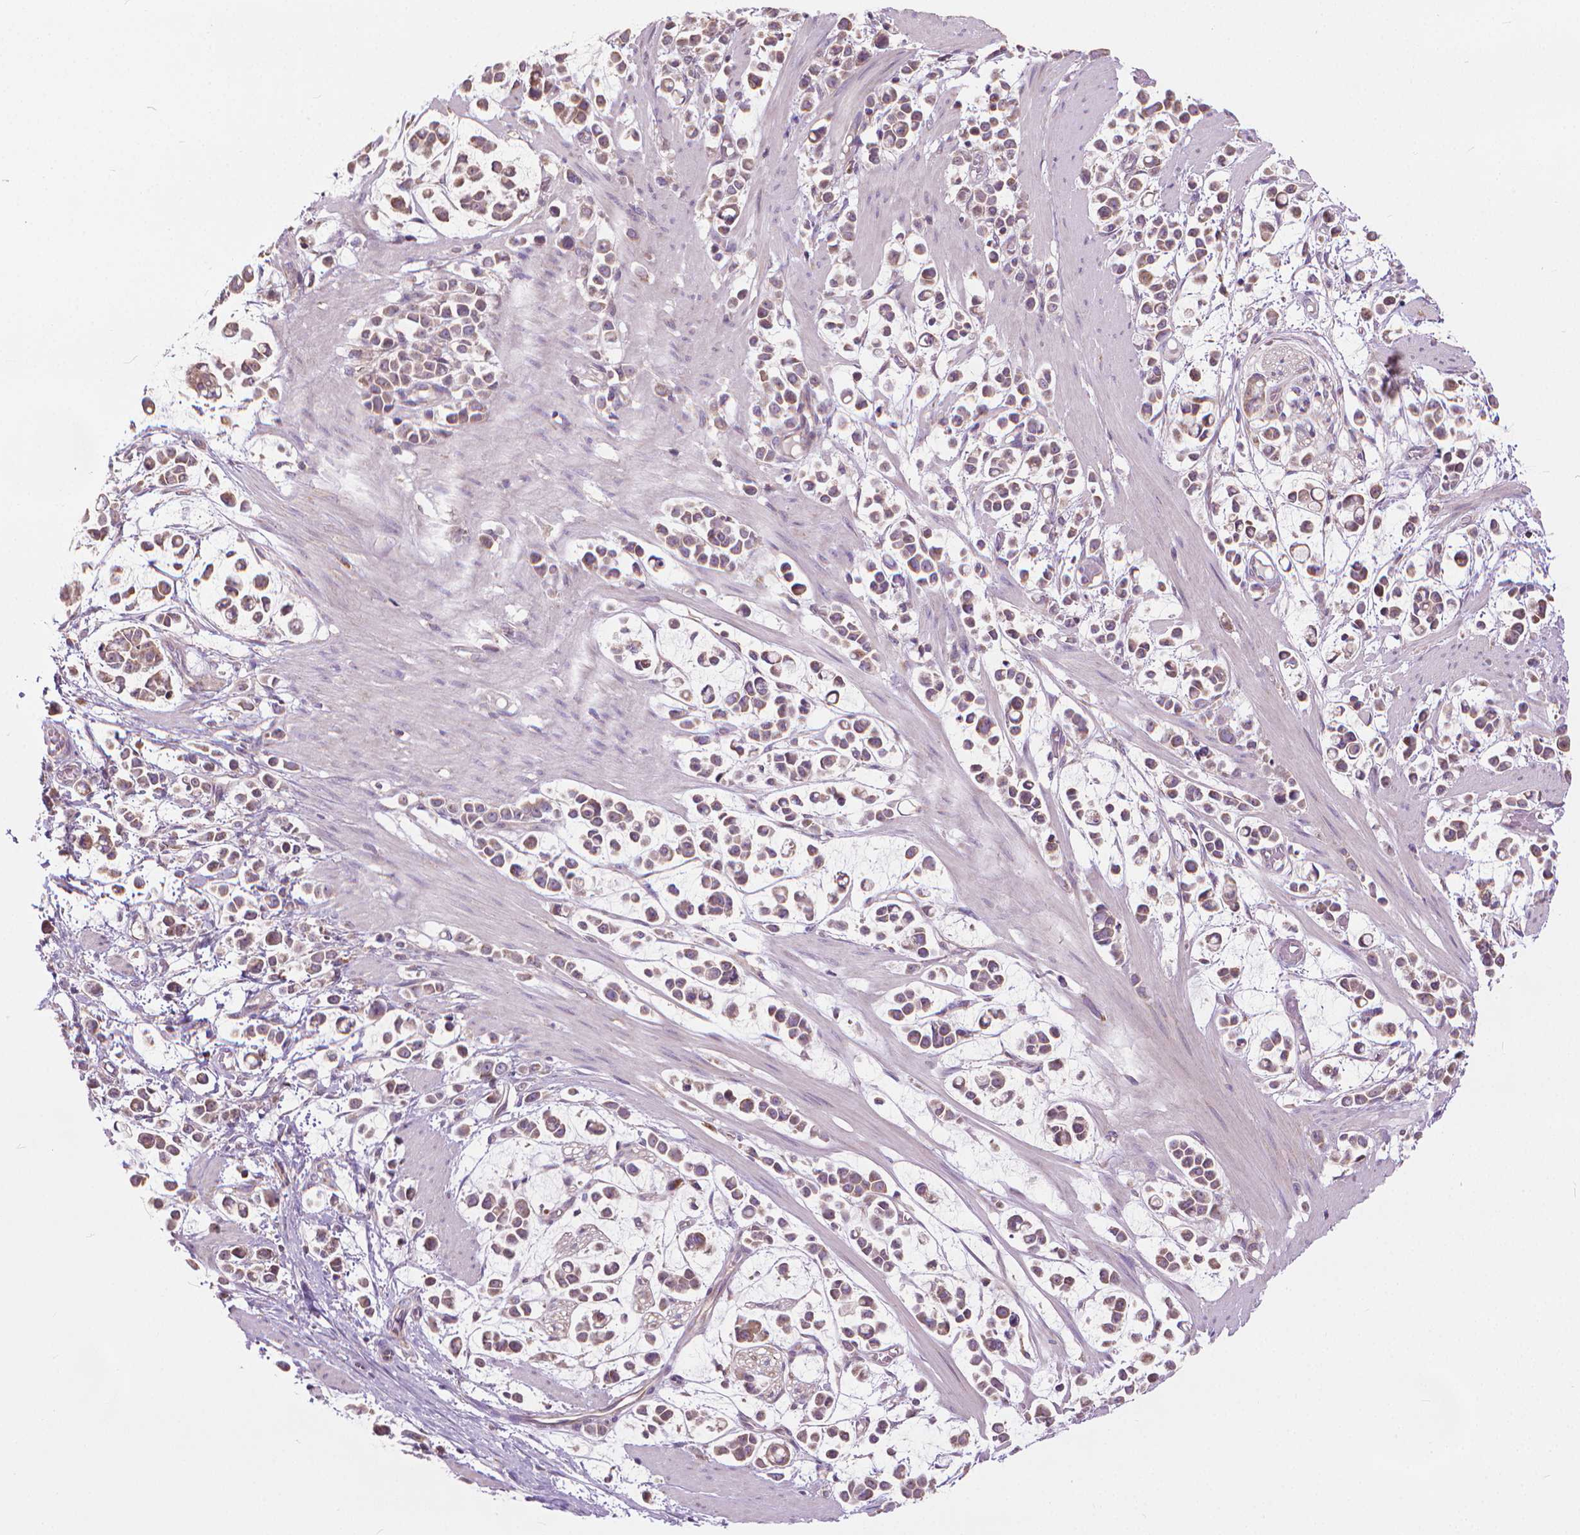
{"staining": {"intensity": "weak", "quantity": "25%-75%", "location": "cytoplasmic/membranous"}, "tissue": "stomach cancer", "cell_type": "Tumor cells", "image_type": "cancer", "snomed": [{"axis": "morphology", "description": "Adenocarcinoma, NOS"}, {"axis": "topography", "description": "Stomach"}], "caption": "Brown immunohistochemical staining in human adenocarcinoma (stomach) demonstrates weak cytoplasmic/membranous expression in about 25%-75% of tumor cells. (DAB (3,3'-diaminobenzidine) = brown stain, brightfield microscopy at high magnification).", "gene": "NUDT1", "patient": {"sex": "male", "age": 82}}